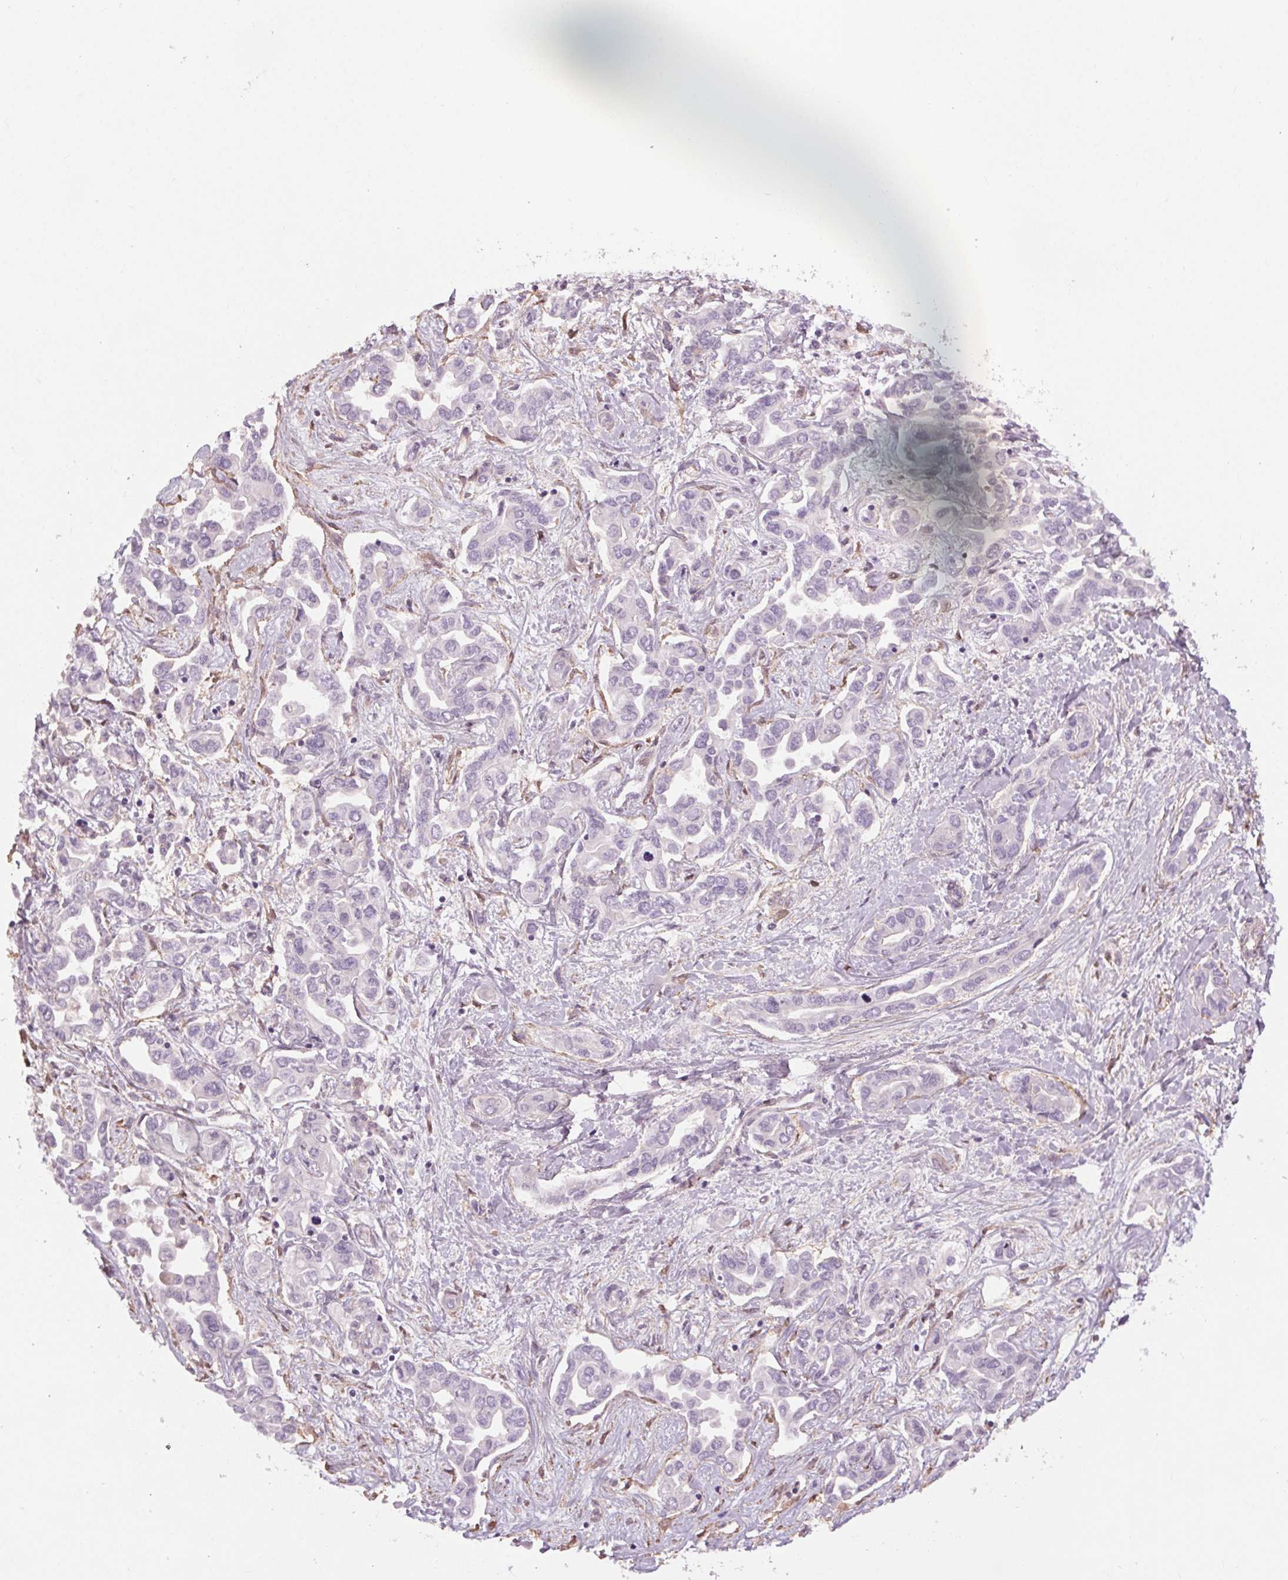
{"staining": {"intensity": "negative", "quantity": "none", "location": "none"}, "tissue": "liver cancer", "cell_type": "Tumor cells", "image_type": "cancer", "snomed": [{"axis": "morphology", "description": "Cholangiocarcinoma"}, {"axis": "topography", "description": "Liver"}], "caption": "Immunohistochemistry image of neoplastic tissue: liver cancer stained with DAB (3,3'-diaminobenzidine) demonstrates no significant protein expression in tumor cells.", "gene": "CCSER1", "patient": {"sex": "female", "age": 64}}